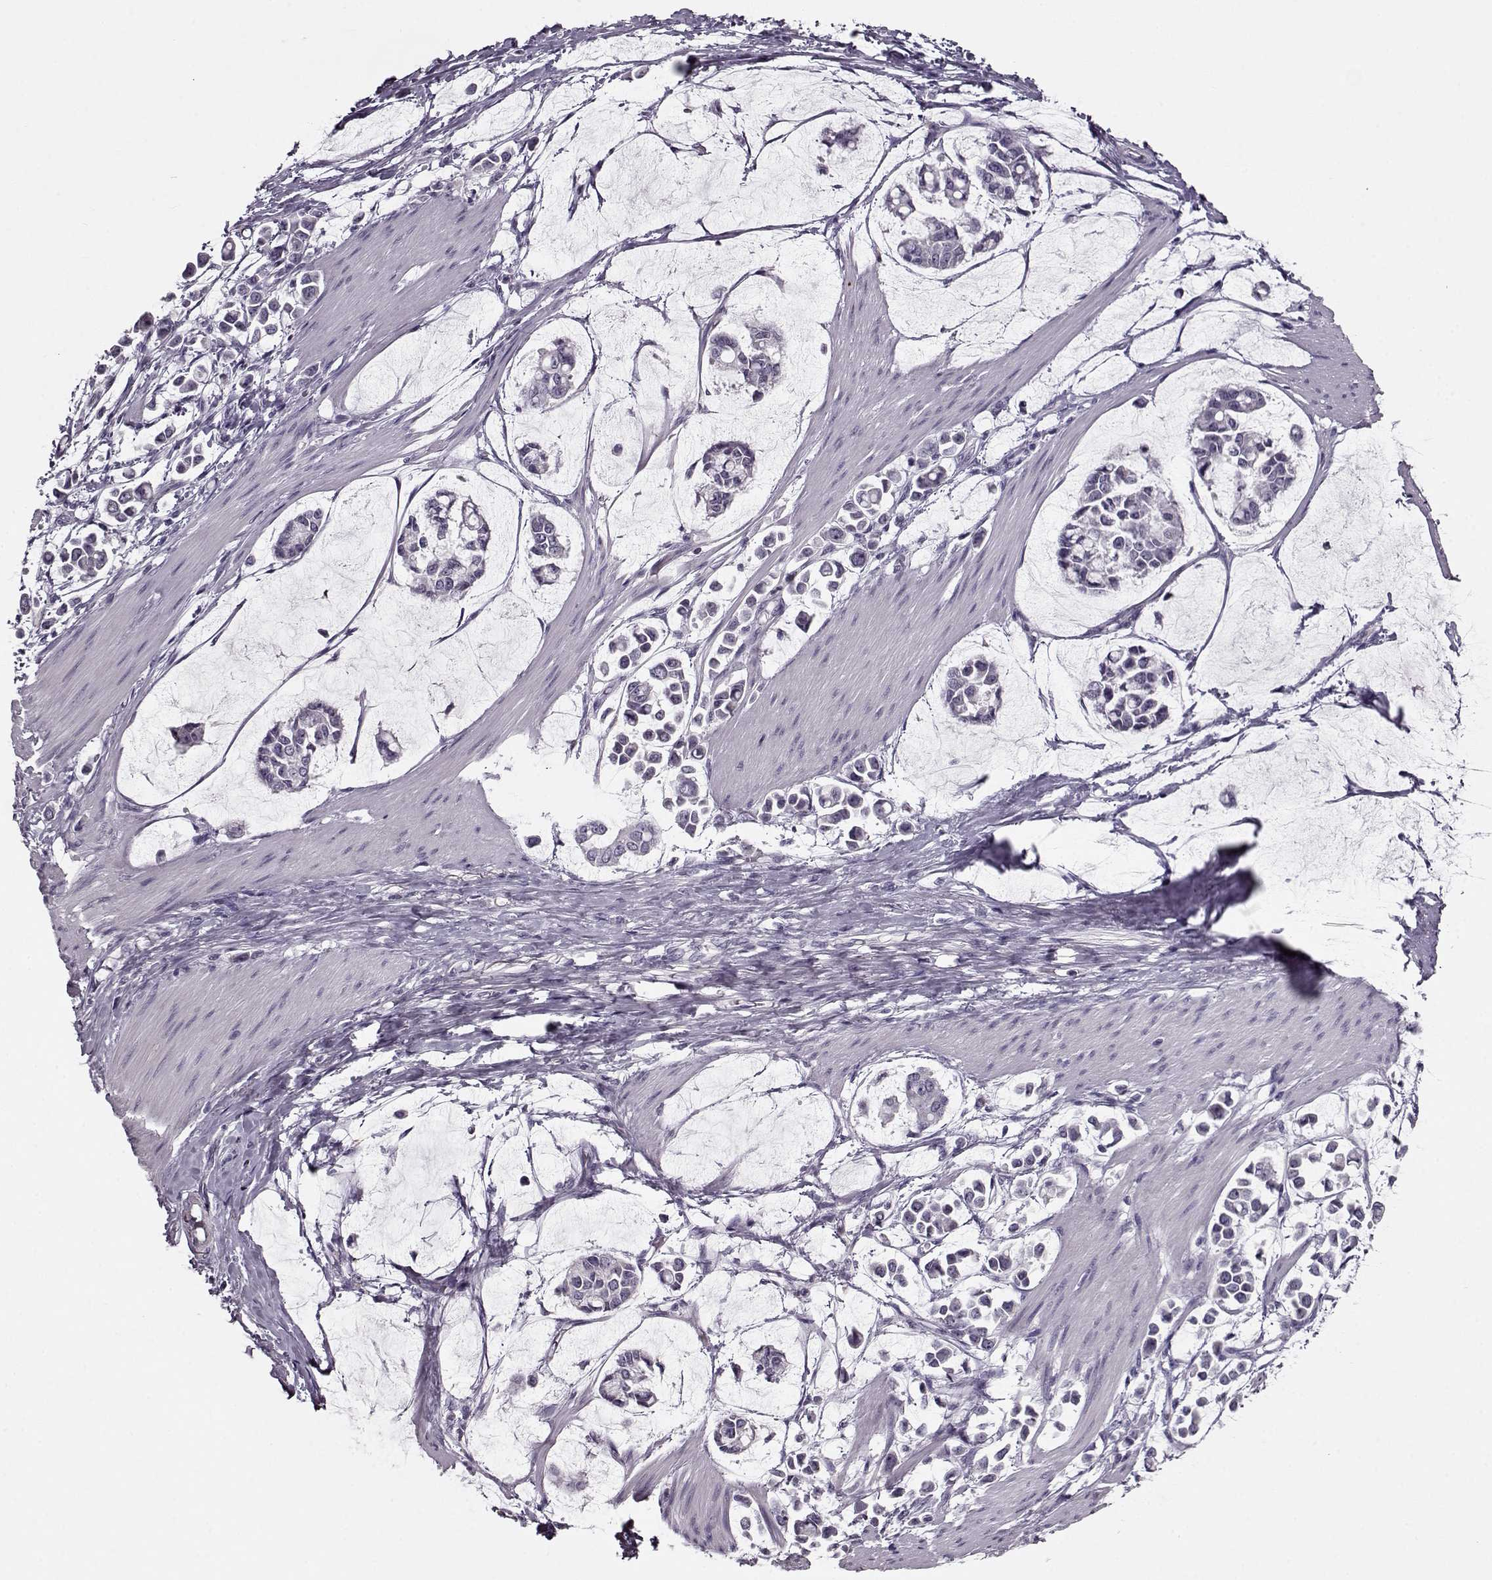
{"staining": {"intensity": "negative", "quantity": "none", "location": "none"}, "tissue": "stomach cancer", "cell_type": "Tumor cells", "image_type": "cancer", "snomed": [{"axis": "morphology", "description": "Adenocarcinoma, NOS"}, {"axis": "topography", "description": "Stomach"}], "caption": "IHC photomicrograph of stomach cancer stained for a protein (brown), which displays no staining in tumor cells.", "gene": "RP1L1", "patient": {"sex": "male", "age": 82}}